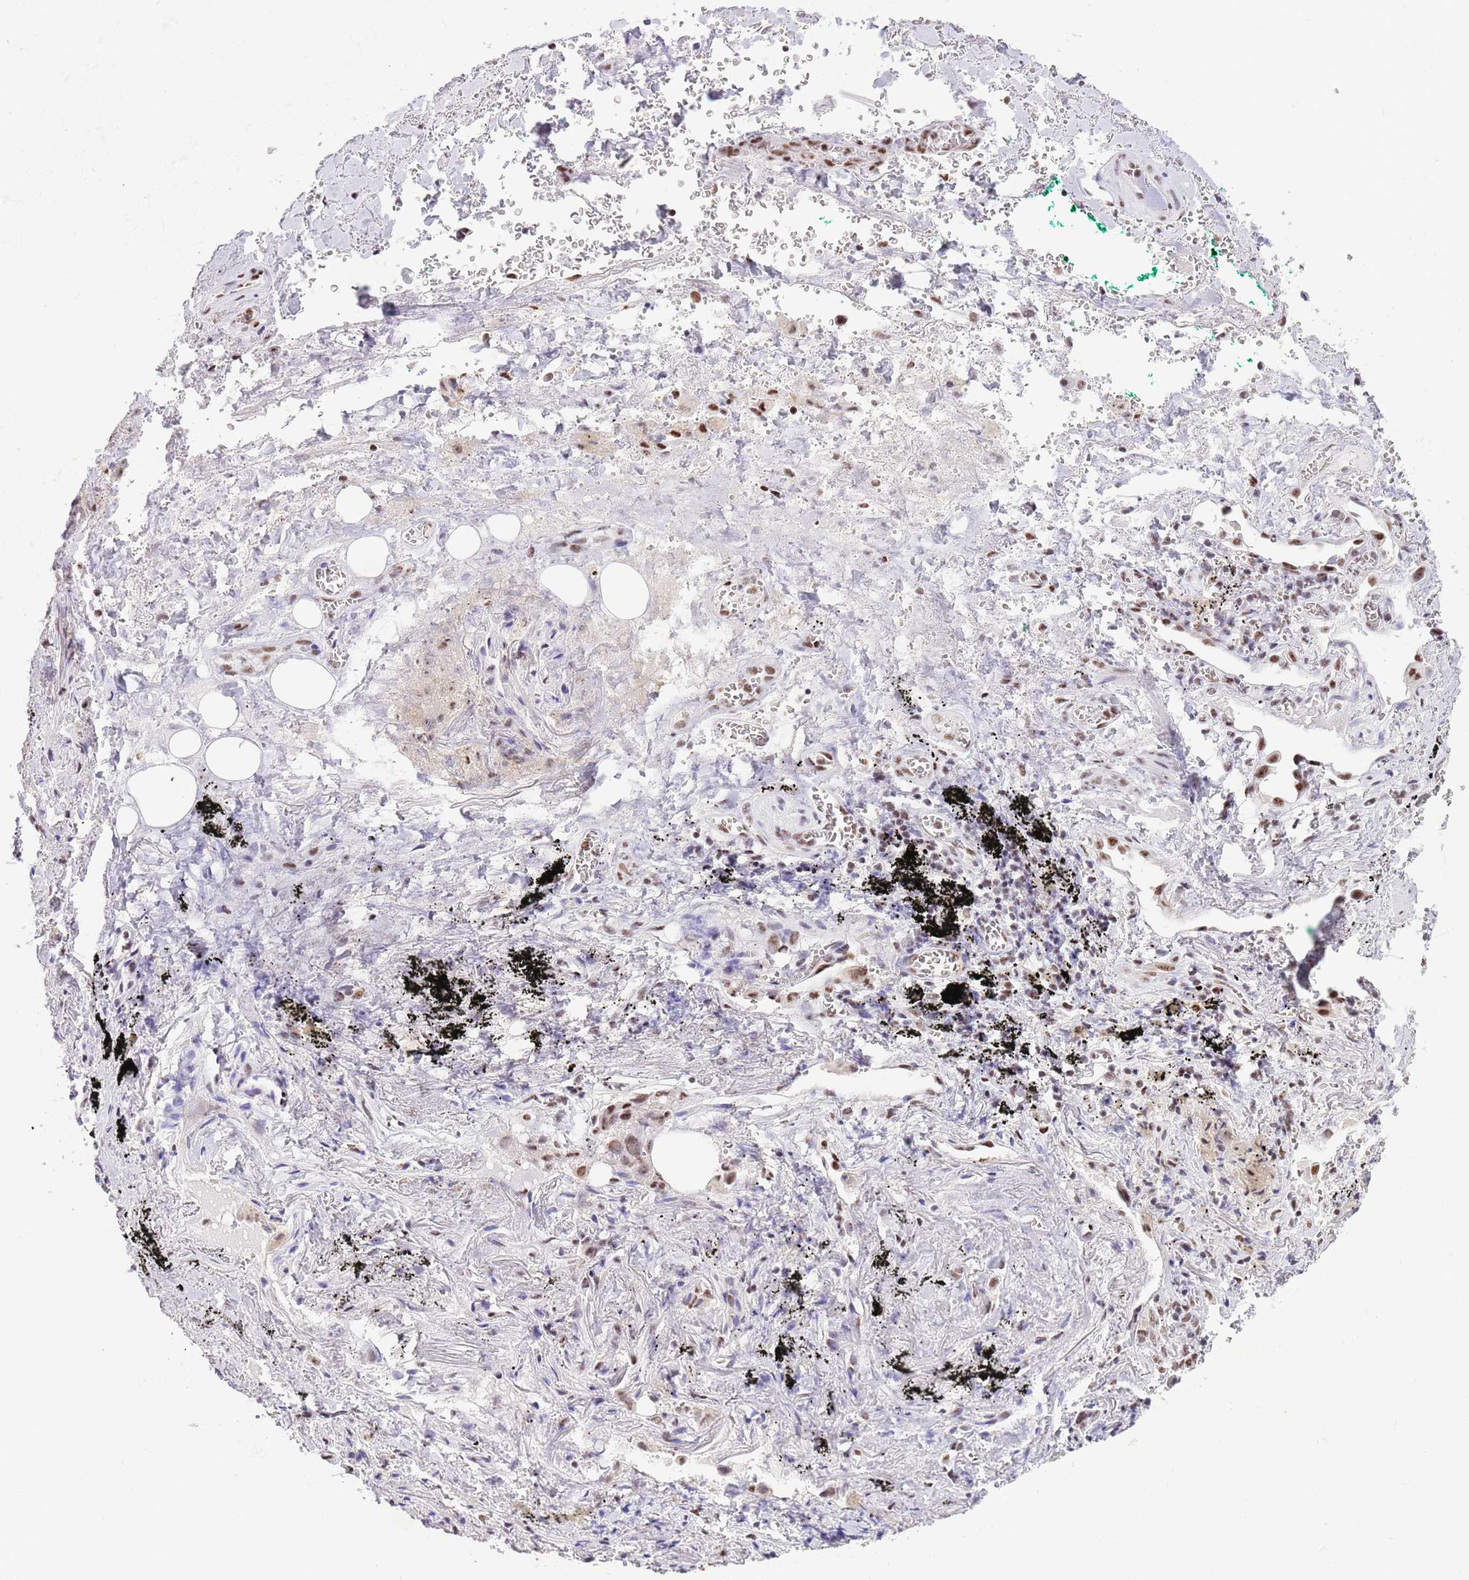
{"staining": {"intensity": "moderate", "quantity": "25%-75%", "location": "nuclear"}, "tissue": "adipose tissue", "cell_type": "Adipocytes", "image_type": "normal", "snomed": [{"axis": "morphology", "description": "Normal tissue, NOS"}, {"axis": "topography", "description": "Cartilage tissue"}], "caption": "Approximately 25%-75% of adipocytes in benign adipose tissue display moderate nuclear protein staining as visualized by brown immunohistochemical staining.", "gene": "SF3A2", "patient": {"sex": "male", "age": 66}}